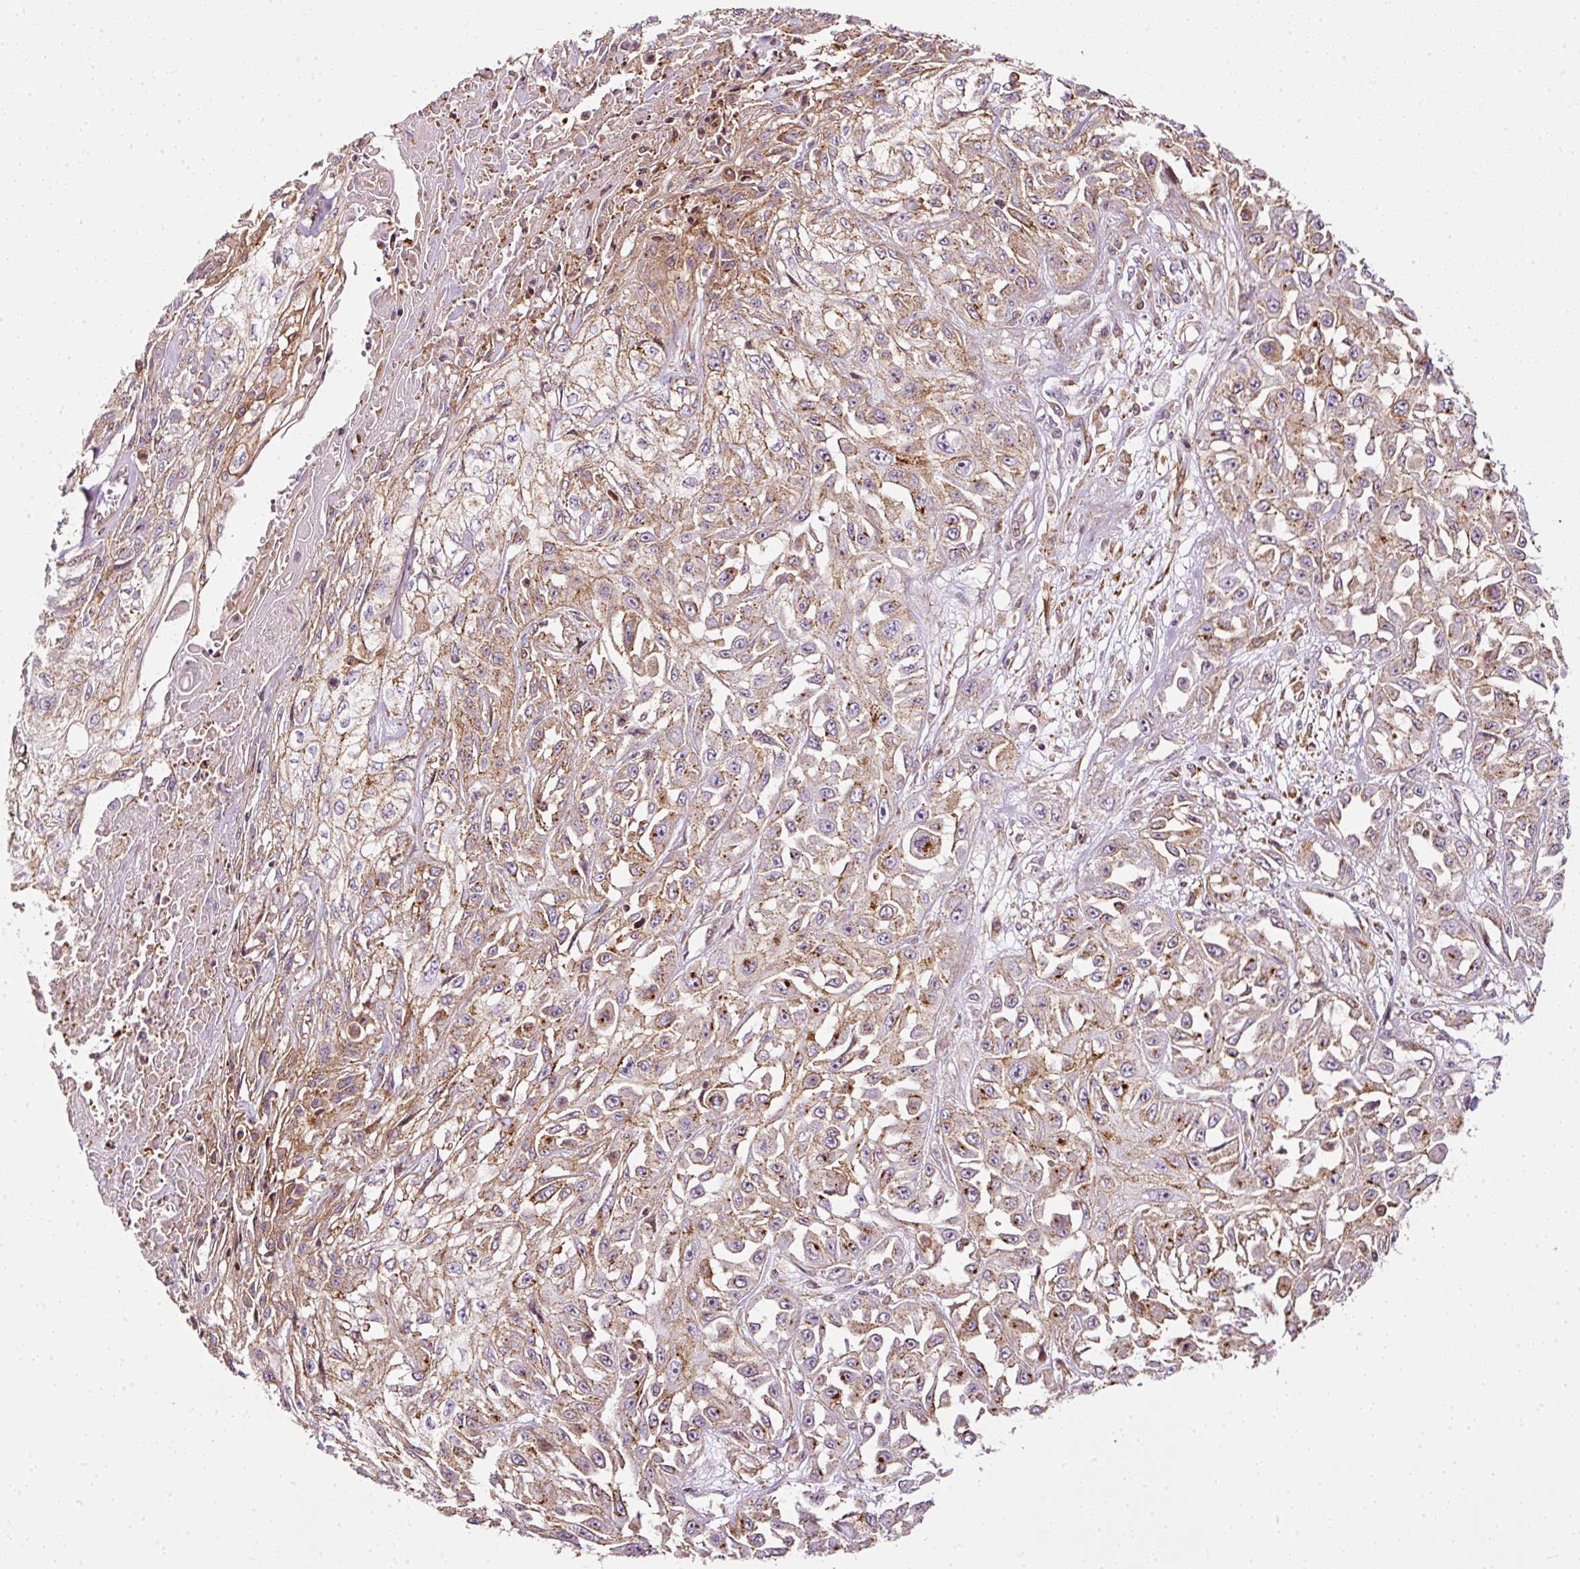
{"staining": {"intensity": "moderate", "quantity": ">75%", "location": "cytoplasmic/membranous"}, "tissue": "skin cancer", "cell_type": "Tumor cells", "image_type": "cancer", "snomed": [{"axis": "morphology", "description": "Squamous cell carcinoma, NOS"}, {"axis": "morphology", "description": "Squamous cell carcinoma, metastatic, NOS"}, {"axis": "topography", "description": "Skin"}, {"axis": "topography", "description": "Lymph node"}], "caption": "Immunohistochemical staining of human skin metastatic squamous cell carcinoma shows medium levels of moderate cytoplasmic/membranous protein staining in approximately >75% of tumor cells.", "gene": "SCNM1", "patient": {"sex": "male", "age": 75}}